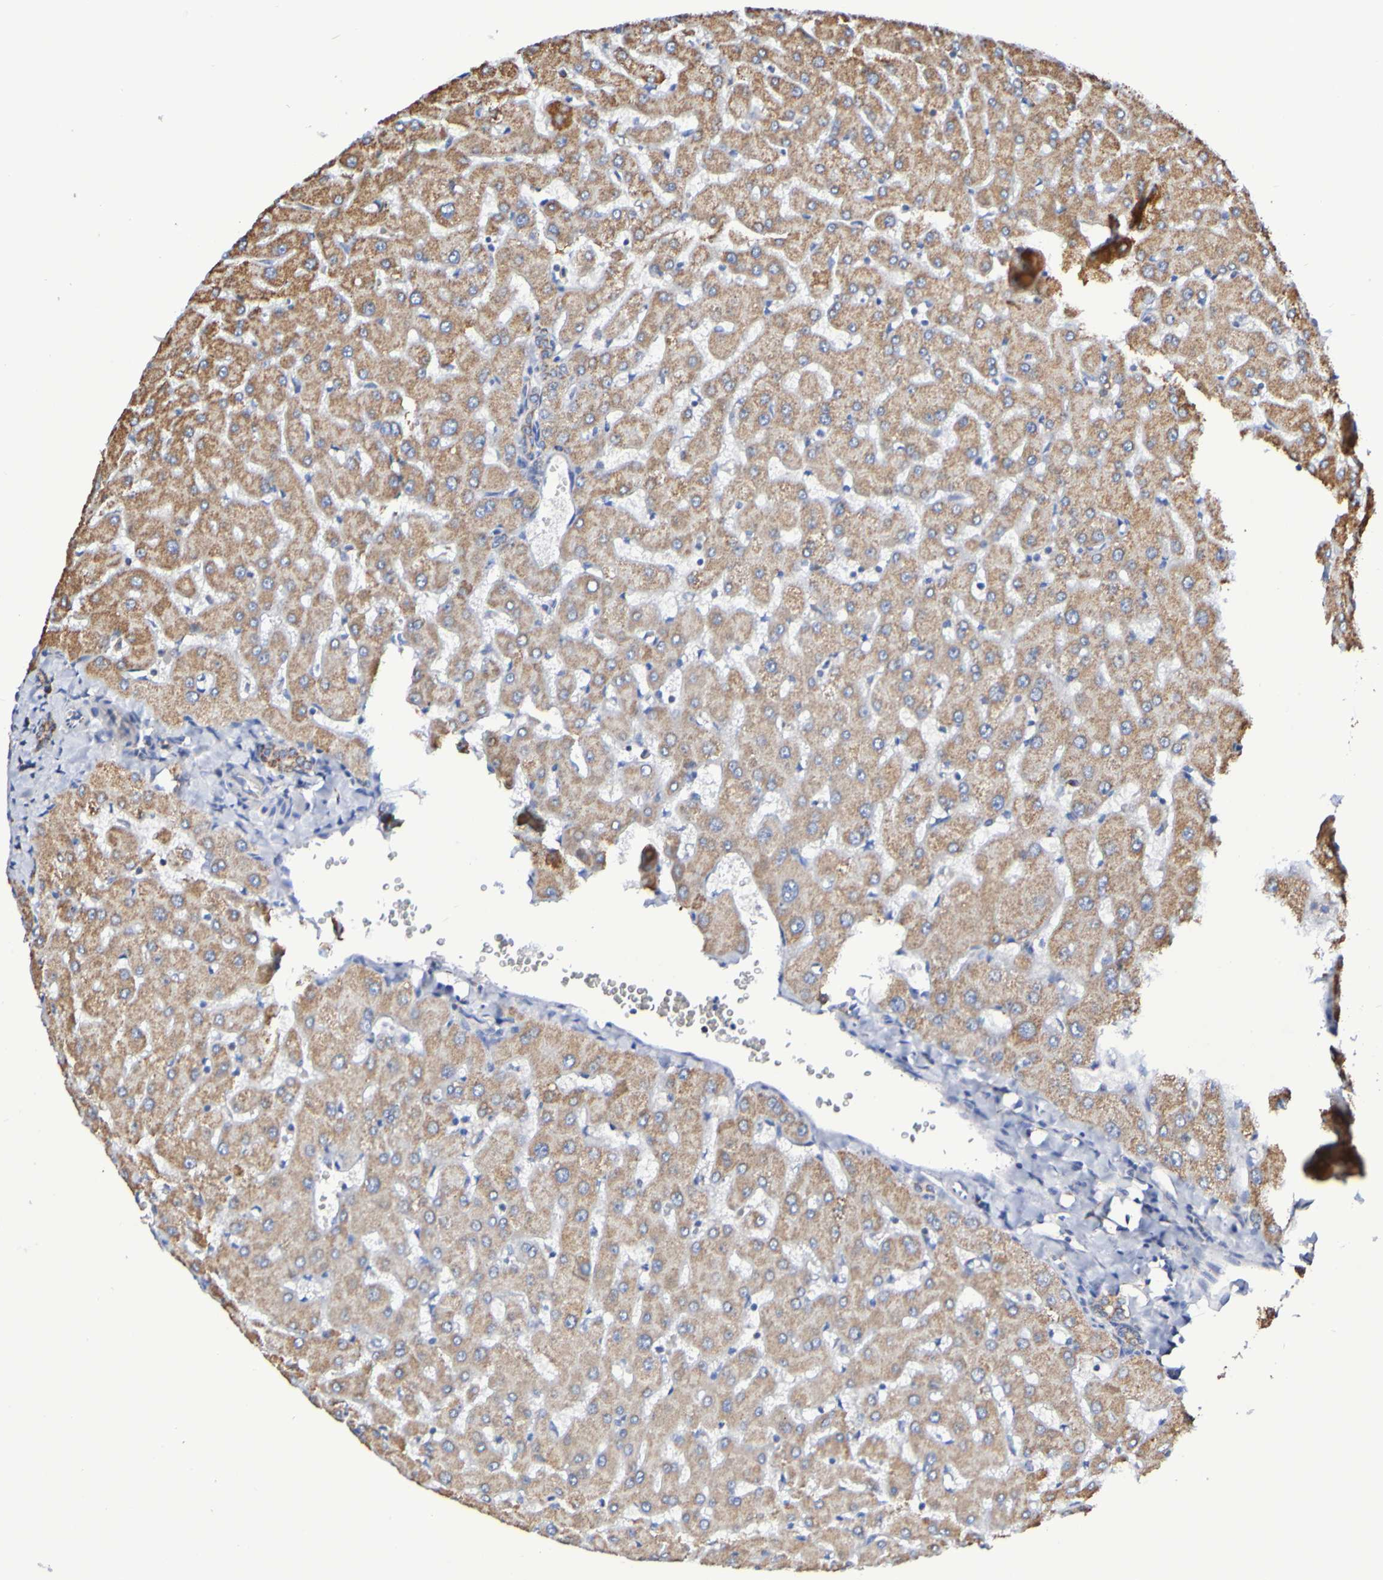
{"staining": {"intensity": "moderate", "quantity": ">75%", "location": "cytoplasmic/membranous"}, "tissue": "liver", "cell_type": "Cholangiocytes", "image_type": "normal", "snomed": [{"axis": "morphology", "description": "Normal tissue, NOS"}, {"axis": "topography", "description": "Liver"}], "caption": "Brown immunohistochemical staining in unremarkable liver reveals moderate cytoplasmic/membranous staining in approximately >75% of cholangiocytes. The staining was performed using DAB (3,3'-diaminobenzidine), with brown indicating positive protein expression. Nuclei are stained blue with hematoxylin.", "gene": "IL18R1", "patient": {"sex": "female", "age": 63}}